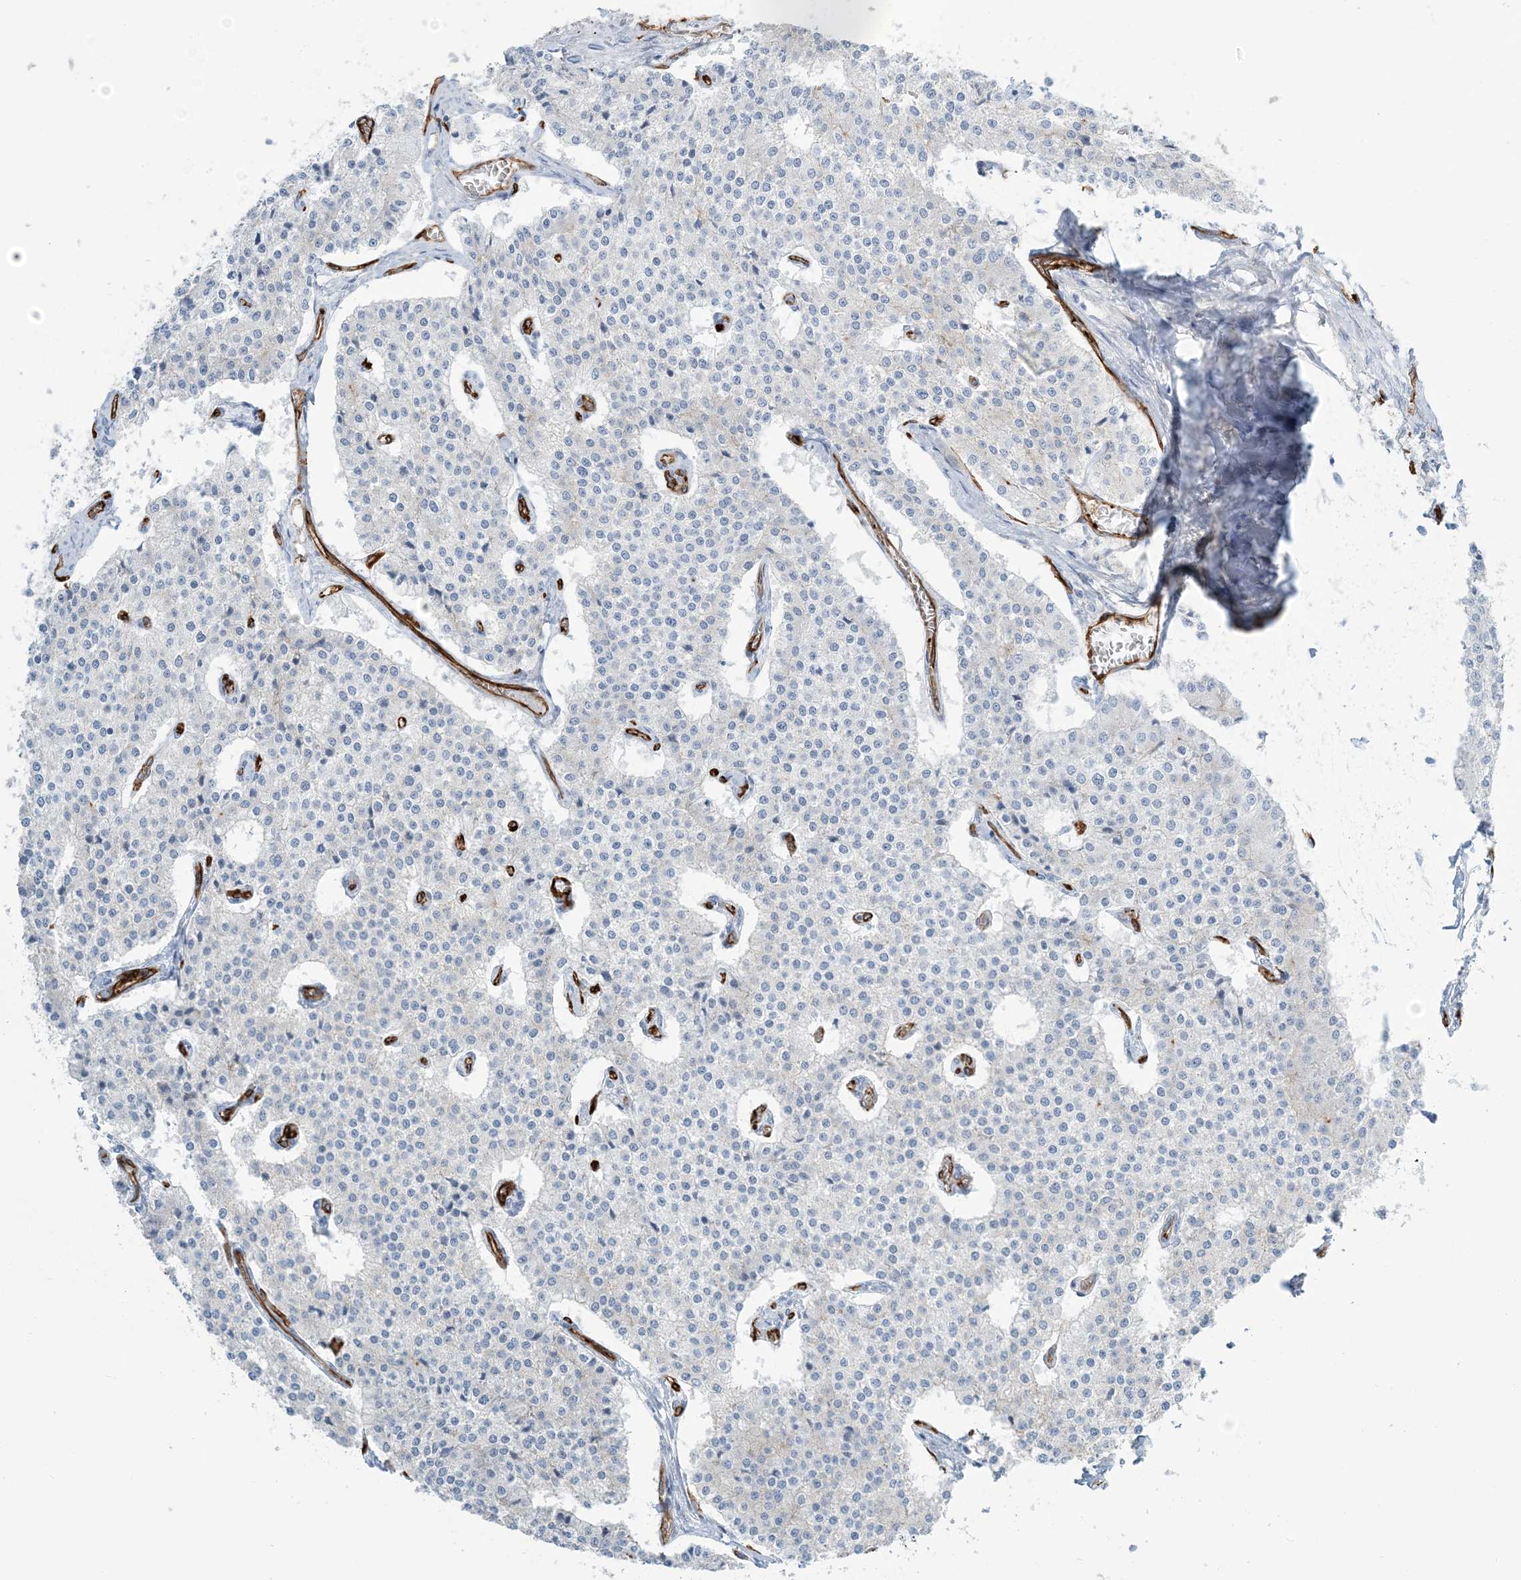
{"staining": {"intensity": "negative", "quantity": "none", "location": "none"}, "tissue": "carcinoid", "cell_type": "Tumor cells", "image_type": "cancer", "snomed": [{"axis": "morphology", "description": "Carcinoid, malignant, NOS"}, {"axis": "topography", "description": "Colon"}], "caption": "The photomicrograph demonstrates no significant expression in tumor cells of malignant carcinoid. (DAB (3,3'-diaminobenzidine) immunohistochemistry (IHC), high magnification).", "gene": "EPS8L3", "patient": {"sex": "female", "age": 52}}